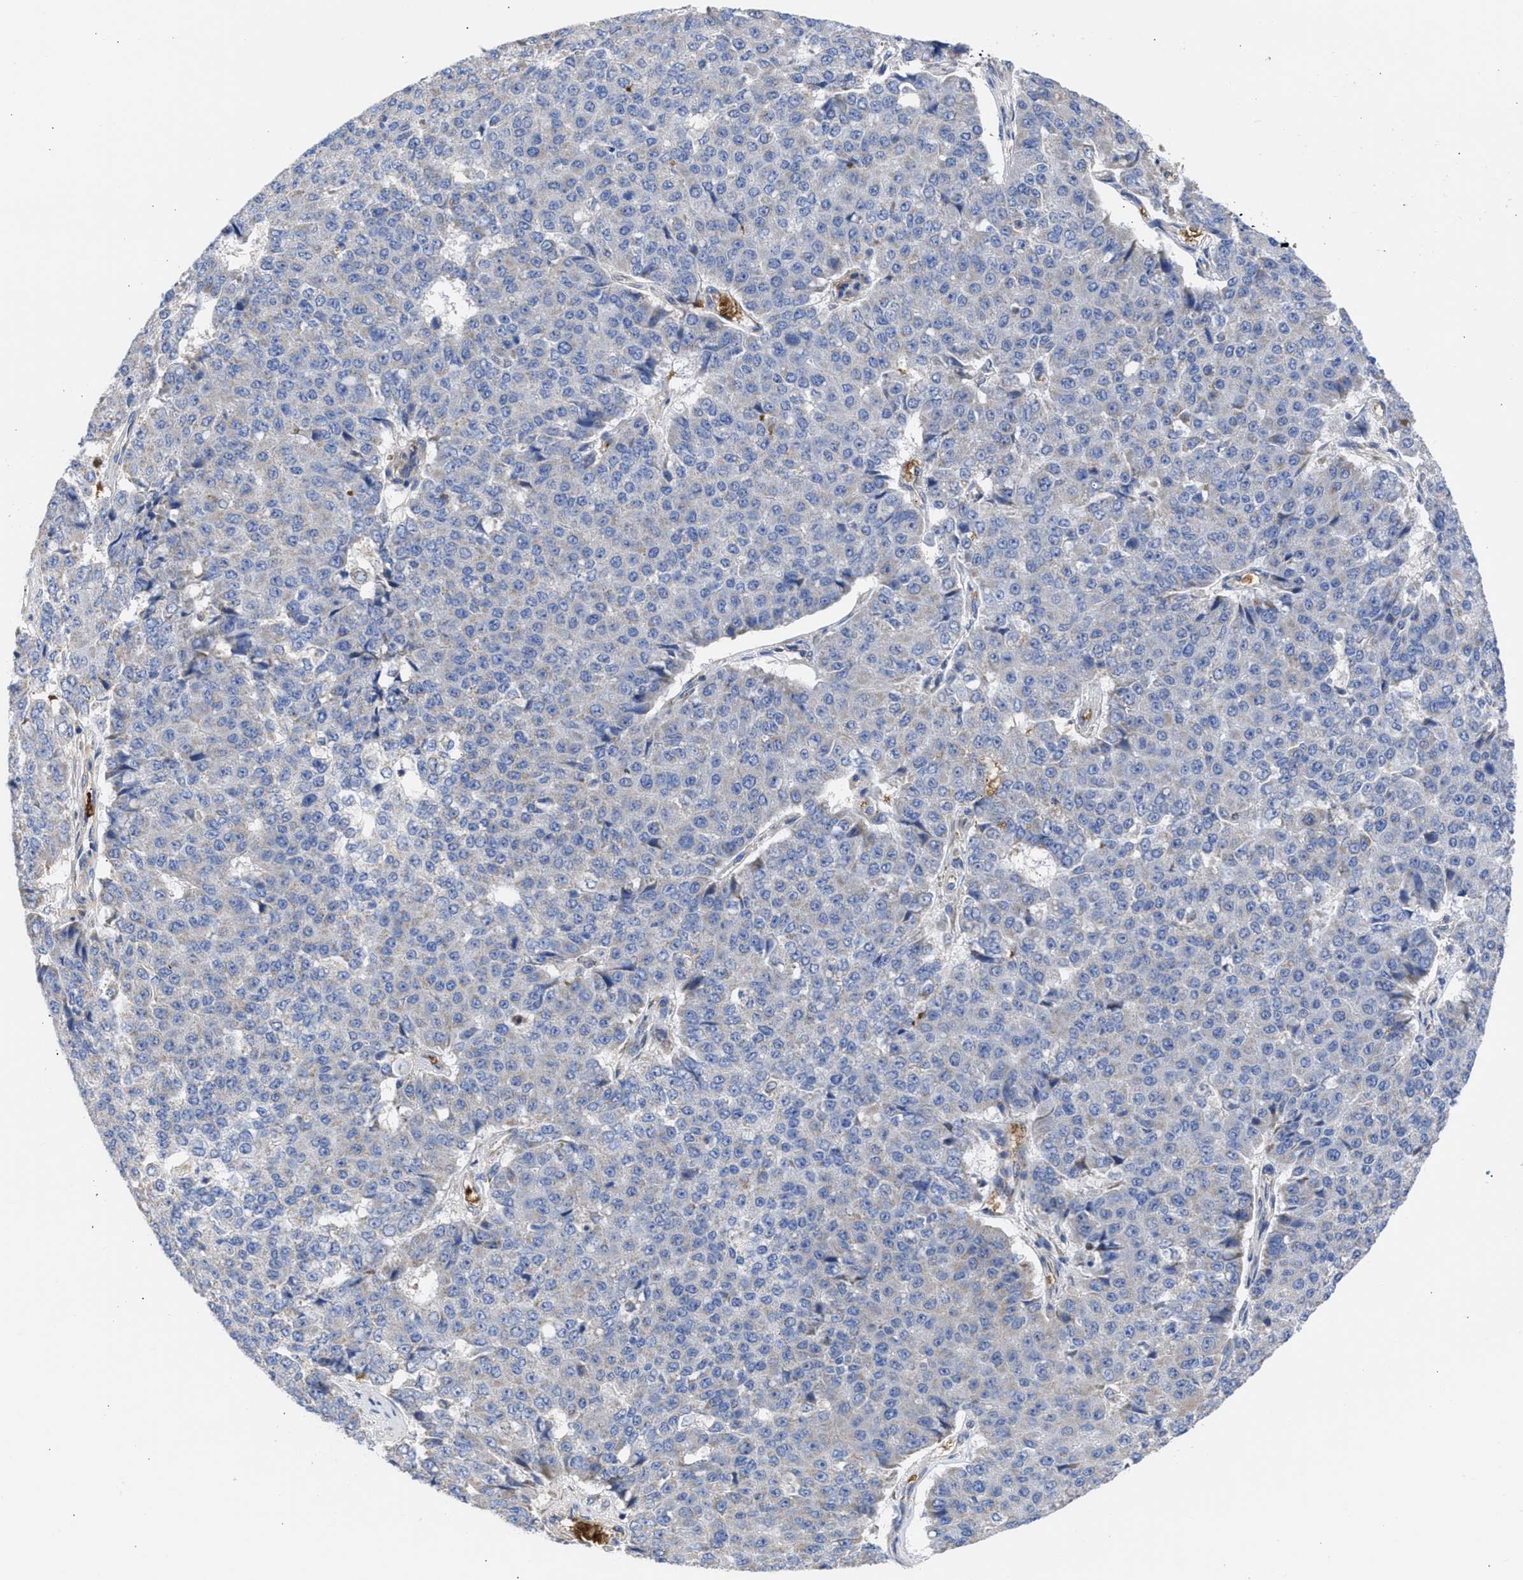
{"staining": {"intensity": "weak", "quantity": "<25%", "location": "cytoplasmic/membranous"}, "tissue": "pancreatic cancer", "cell_type": "Tumor cells", "image_type": "cancer", "snomed": [{"axis": "morphology", "description": "Adenocarcinoma, NOS"}, {"axis": "topography", "description": "Pancreas"}], "caption": "This micrograph is of adenocarcinoma (pancreatic) stained with immunohistochemistry (IHC) to label a protein in brown with the nuclei are counter-stained blue. There is no positivity in tumor cells.", "gene": "BTG3", "patient": {"sex": "male", "age": 50}}